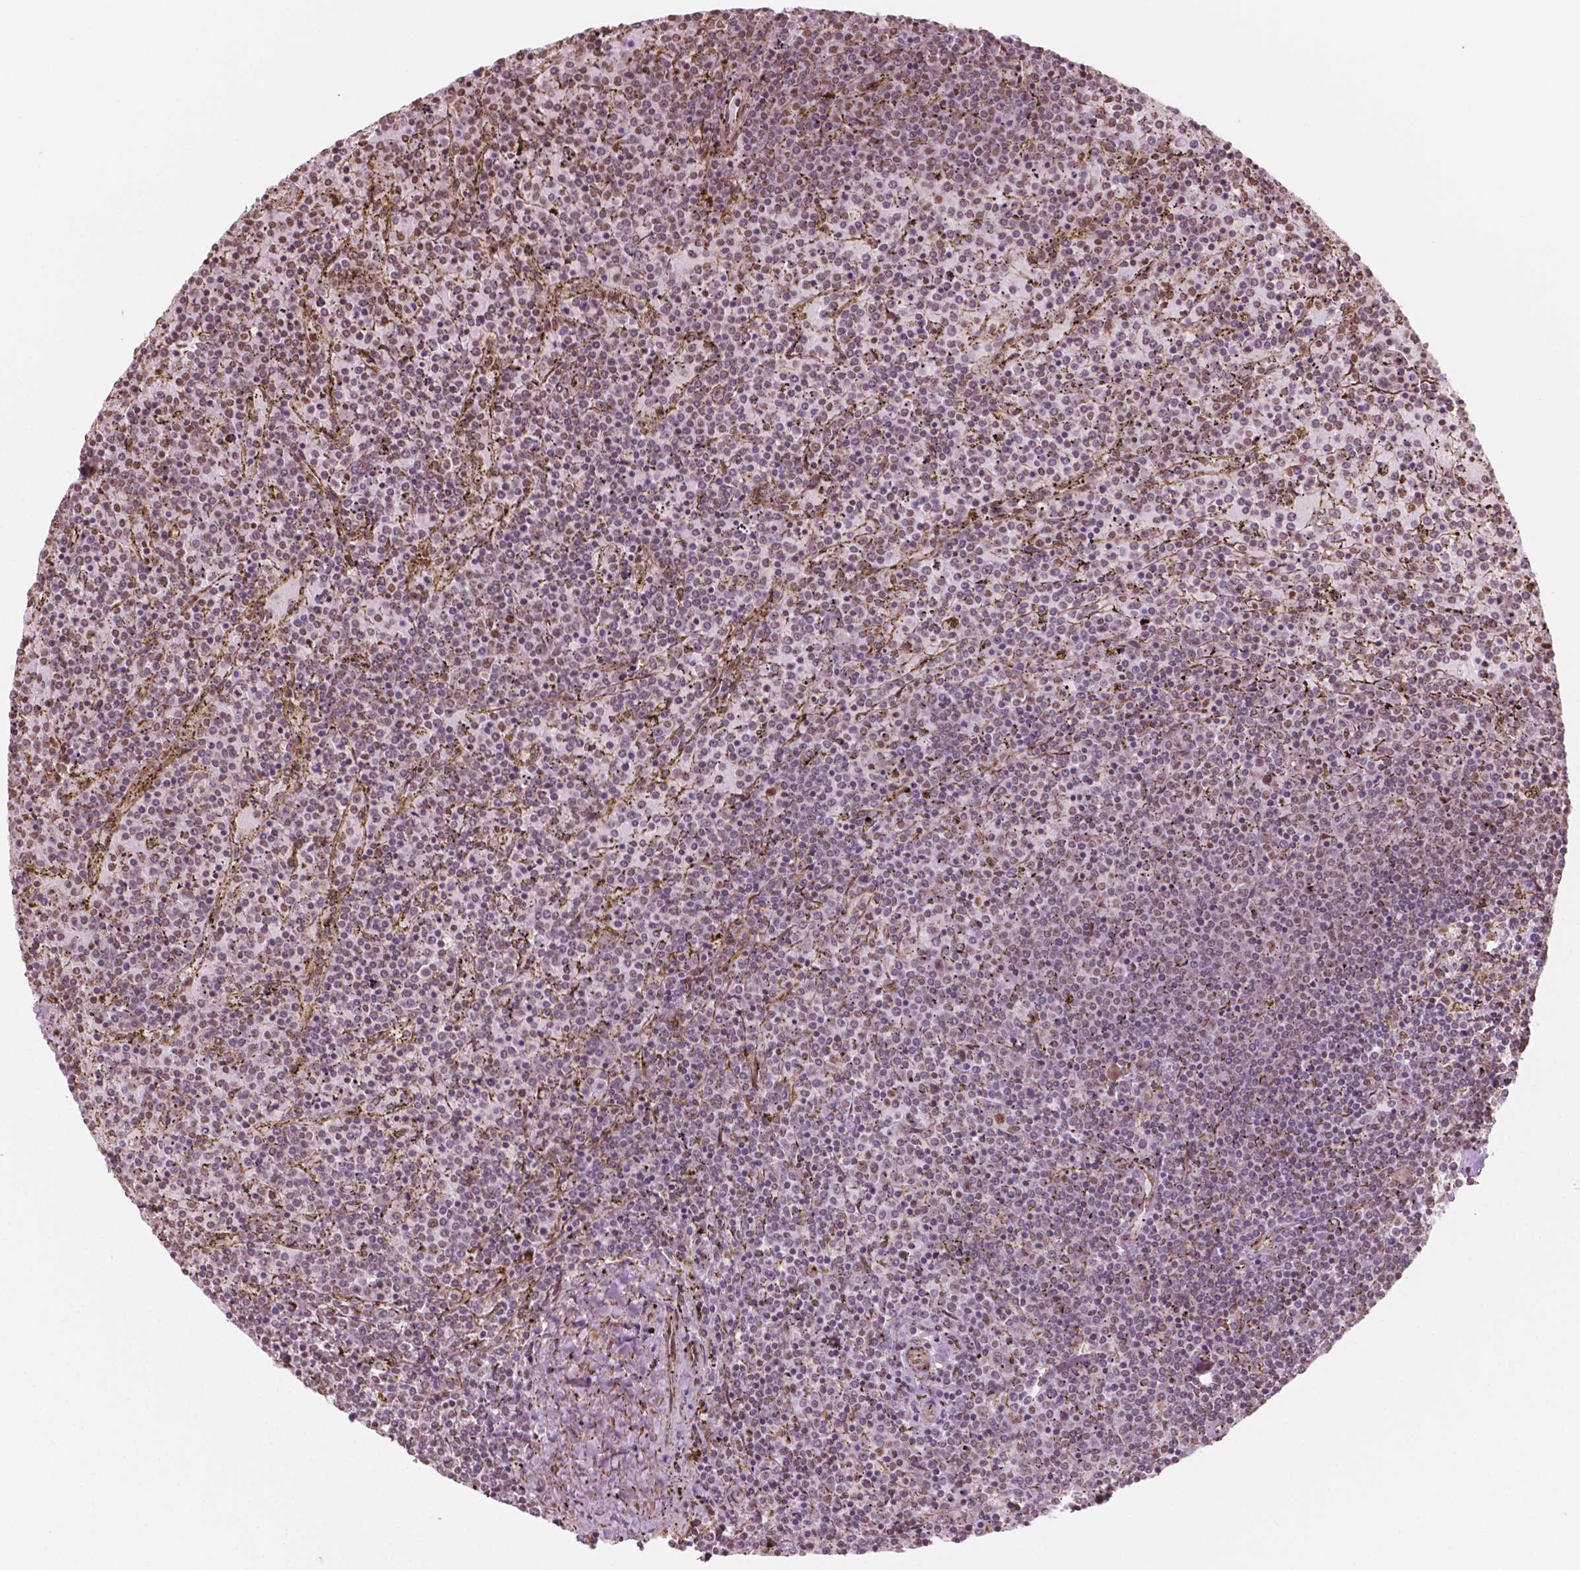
{"staining": {"intensity": "weak", "quantity": "25%-75%", "location": "nuclear"}, "tissue": "lymphoma", "cell_type": "Tumor cells", "image_type": "cancer", "snomed": [{"axis": "morphology", "description": "Malignant lymphoma, non-Hodgkin's type, Low grade"}, {"axis": "topography", "description": "Spleen"}], "caption": "Immunohistochemistry of lymphoma displays low levels of weak nuclear positivity in approximately 25%-75% of tumor cells.", "gene": "GTF3C5", "patient": {"sex": "female", "age": 77}}